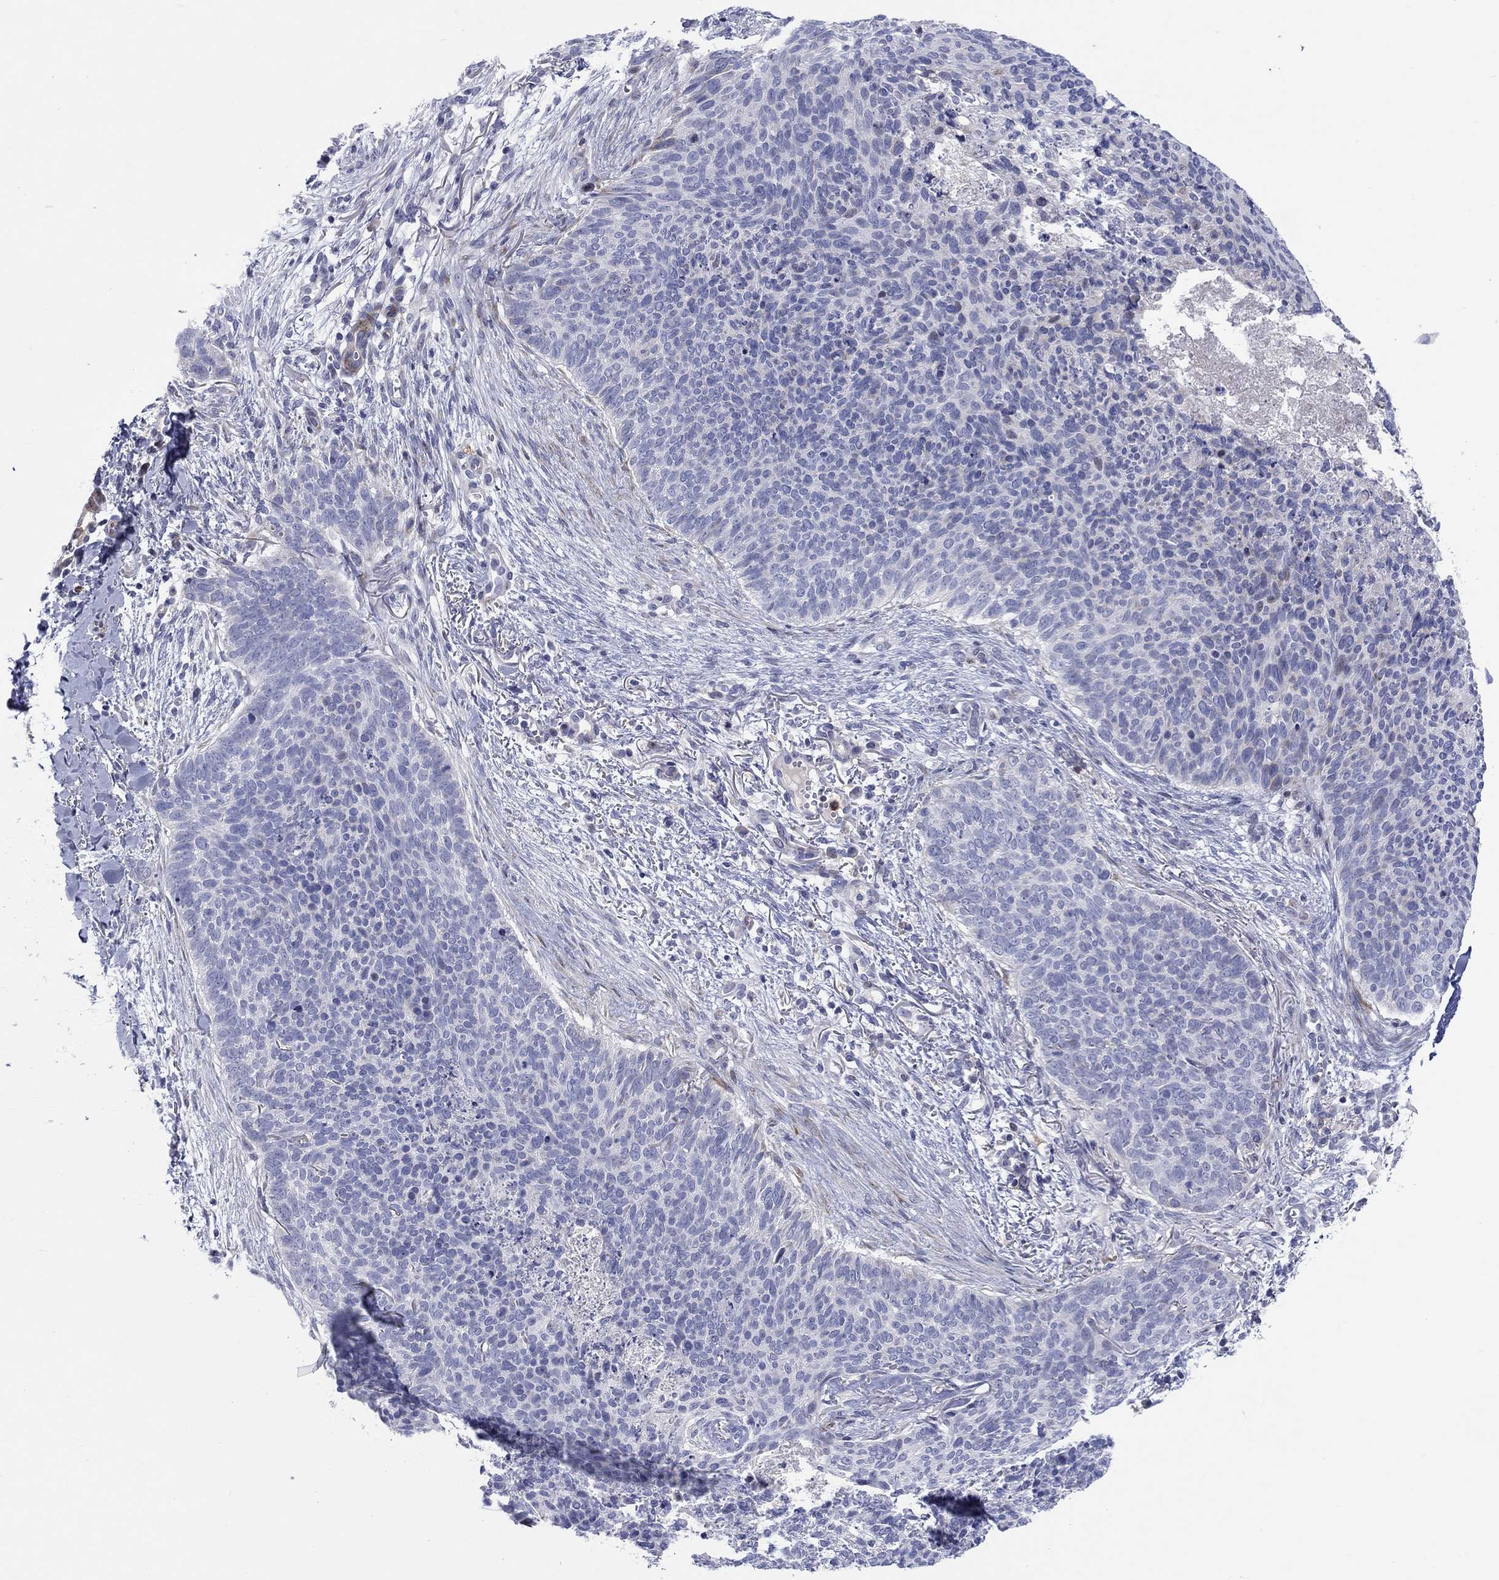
{"staining": {"intensity": "negative", "quantity": "none", "location": "none"}, "tissue": "skin cancer", "cell_type": "Tumor cells", "image_type": "cancer", "snomed": [{"axis": "morphology", "description": "Basal cell carcinoma"}, {"axis": "topography", "description": "Skin"}], "caption": "Immunohistochemical staining of skin cancer (basal cell carcinoma) shows no significant staining in tumor cells. (DAB (3,3'-diaminobenzidine) immunohistochemistry (IHC), high magnification).", "gene": "ARHGAP36", "patient": {"sex": "male", "age": 64}}